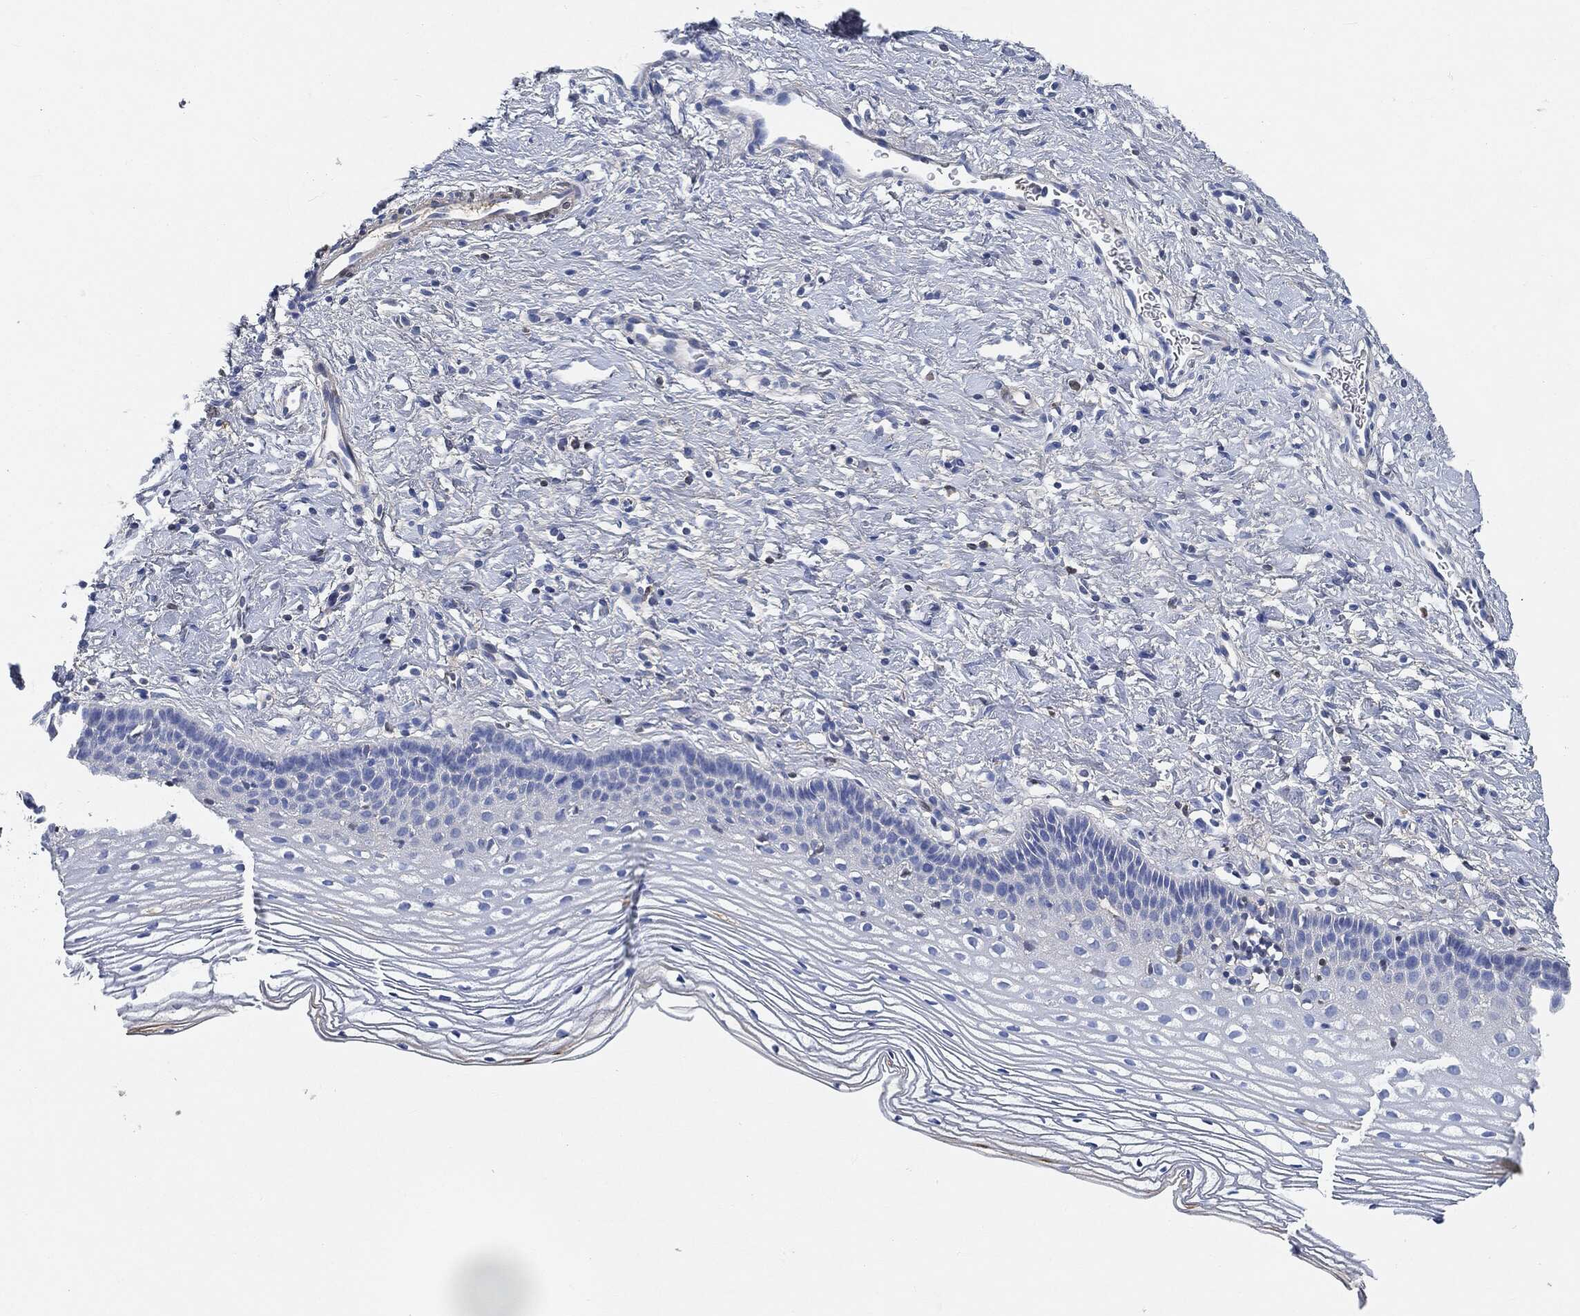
{"staining": {"intensity": "negative", "quantity": "none", "location": "none"}, "tissue": "cervix", "cell_type": "Glandular cells", "image_type": "normal", "snomed": [{"axis": "morphology", "description": "Normal tissue, NOS"}, {"axis": "topography", "description": "Cervix"}], "caption": "DAB (3,3'-diaminobenzidine) immunohistochemical staining of unremarkable cervix demonstrates no significant positivity in glandular cells.", "gene": "IGLV6", "patient": {"sex": "female", "age": 39}}